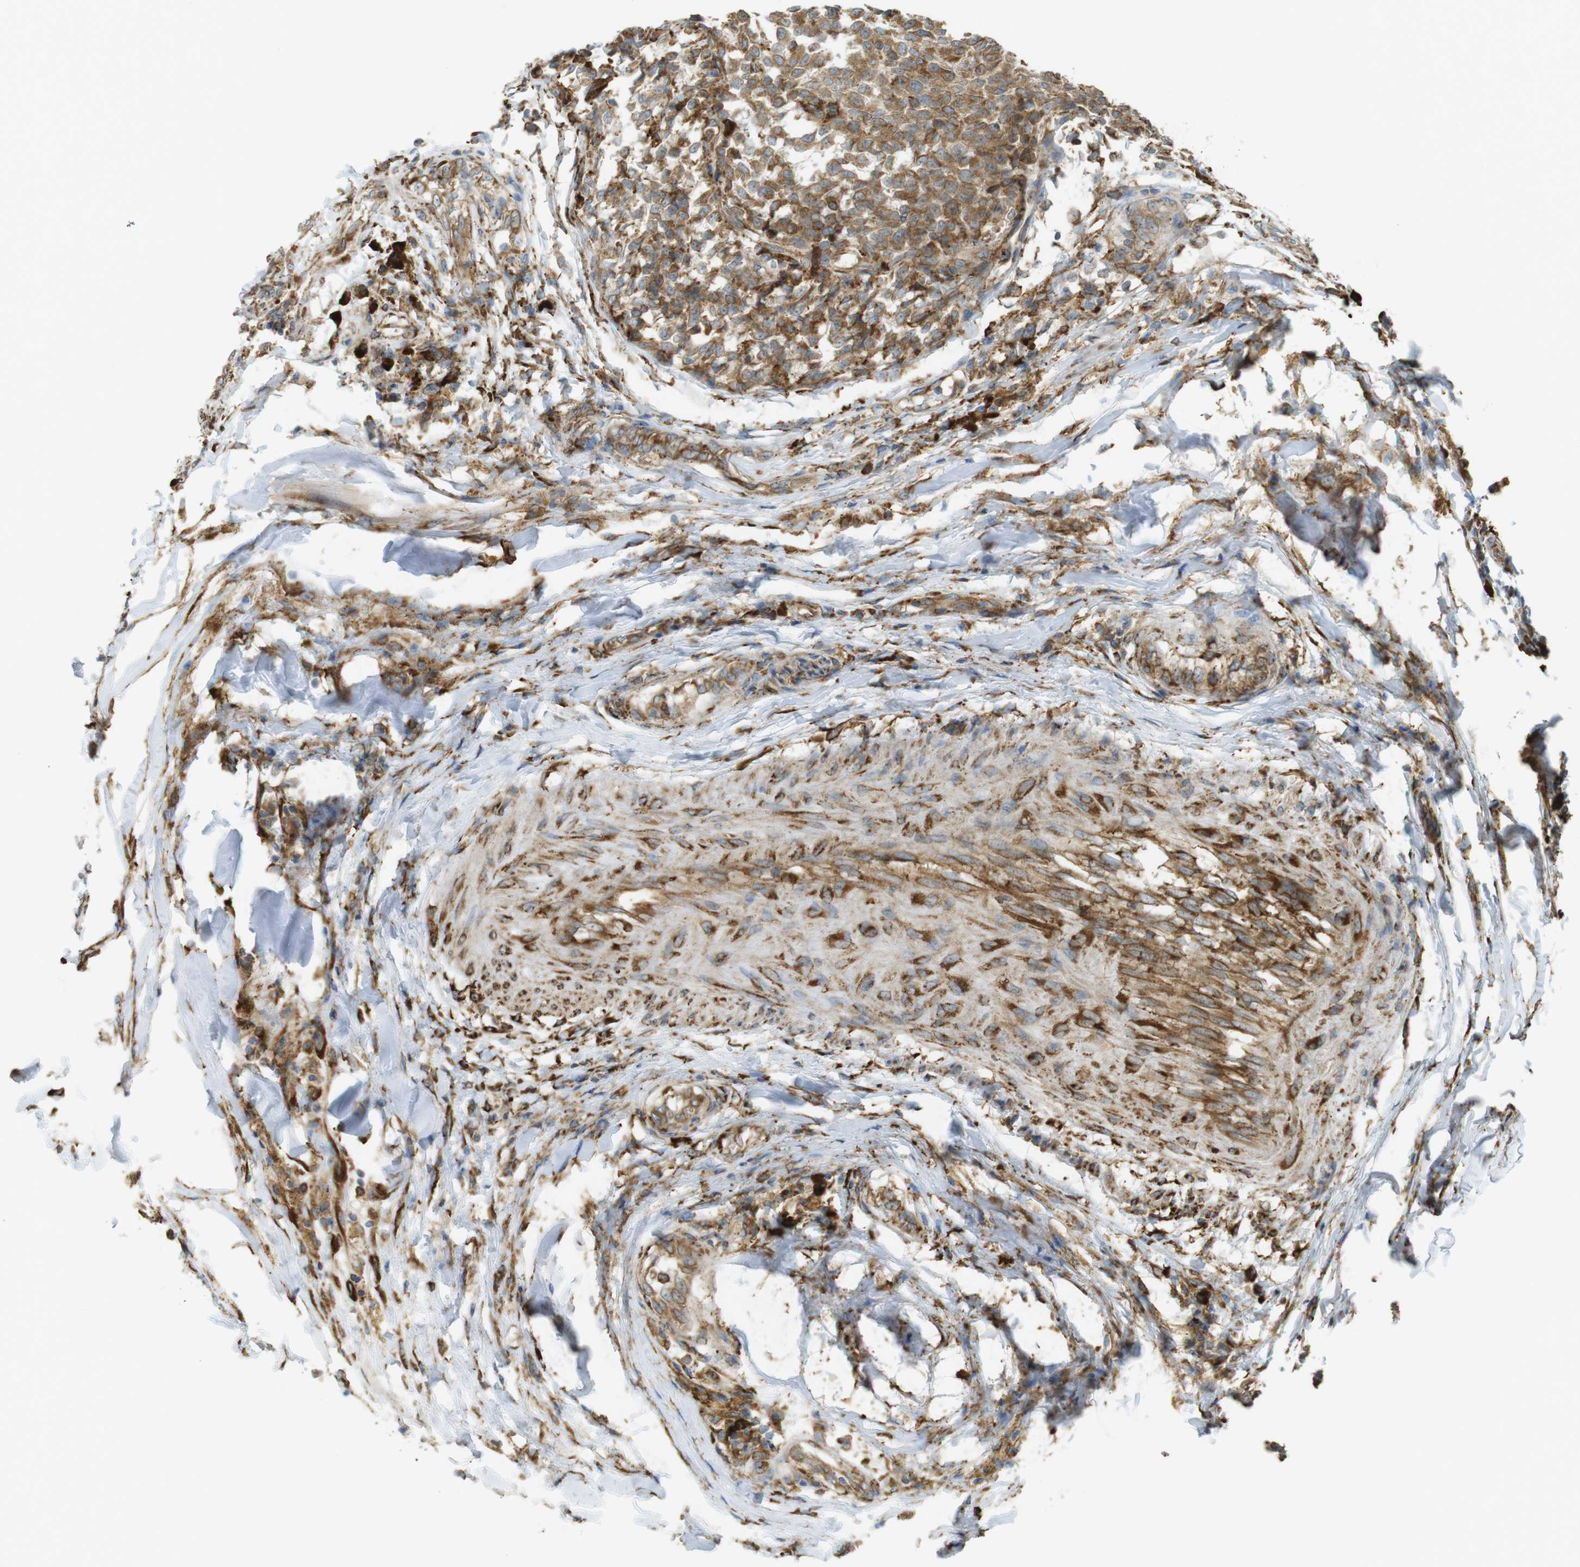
{"staining": {"intensity": "moderate", "quantity": ">75%", "location": "cytoplasmic/membranous"}, "tissue": "testis cancer", "cell_type": "Tumor cells", "image_type": "cancer", "snomed": [{"axis": "morphology", "description": "Seminoma, NOS"}, {"axis": "topography", "description": "Testis"}], "caption": "IHC micrograph of human testis cancer stained for a protein (brown), which demonstrates medium levels of moderate cytoplasmic/membranous staining in approximately >75% of tumor cells.", "gene": "MBOAT2", "patient": {"sex": "male", "age": 59}}